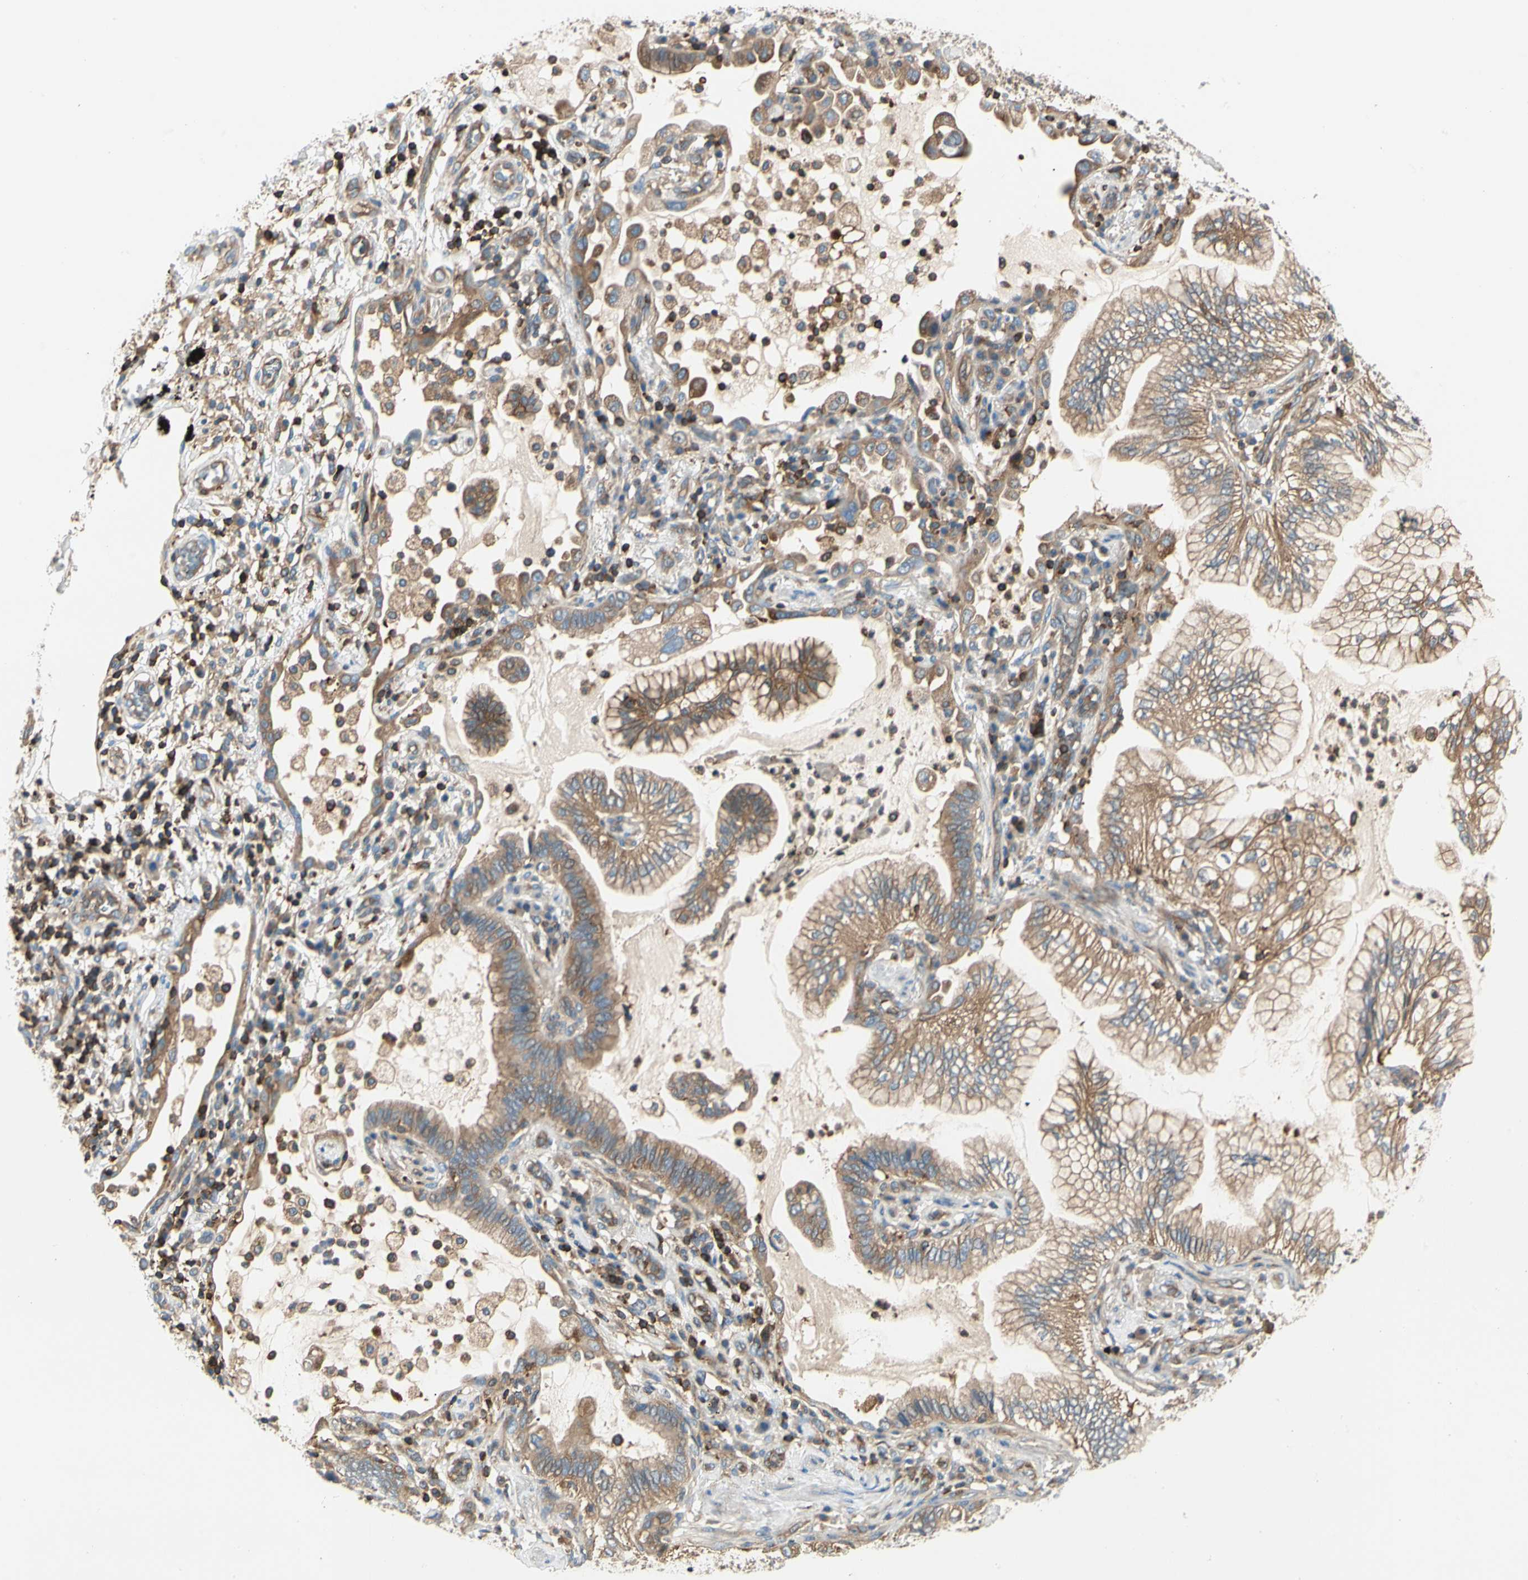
{"staining": {"intensity": "moderate", "quantity": ">75%", "location": "cytoplasmic/membranous"}, "tissue": "lung cancer", "cell_type": "Tumor cells", "image_type": "cancer", "snomed": [{"axis": "morphology", "description": "Normal tissue, NOS"}, {"axis": "morphology", "description": "Adenocarcinoma, NOS"}, {"axis": "topography", "description": "Bronchus"}, {"axis": "topography", "description": "Lung"}], "caption": "A brown stain highlights moderate cytoplasmic/membranous expression of a protein in human lung cancer (adenocarcinoma) tumor cells.", "gene": "CAPZA2", "patient": {"sex": "female", "age": 70}}